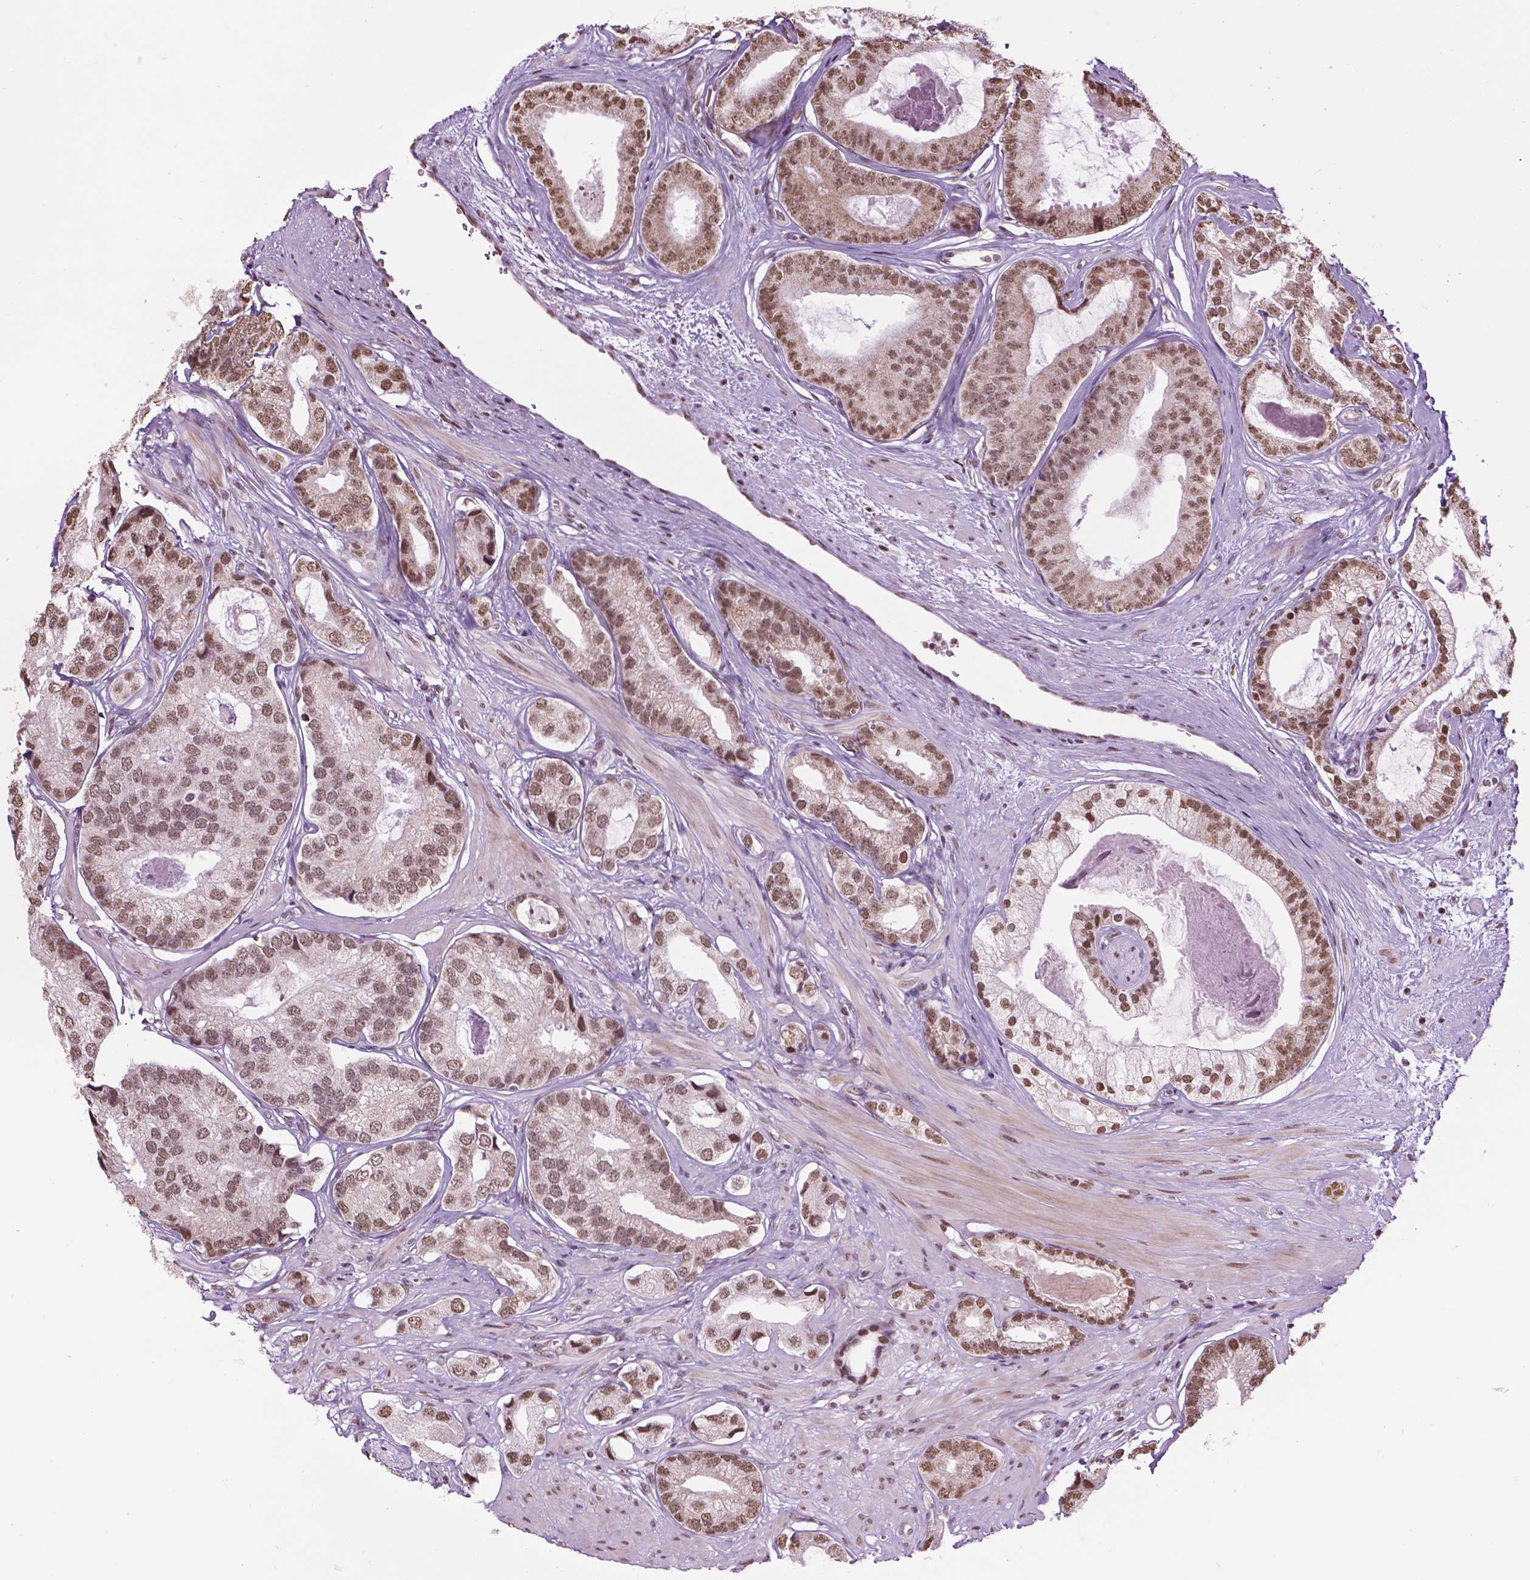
{"staining": {"intensity": "moderate", "quantity": ">75%", "location": "nuclear"}, "tissue": "prostate cancer", "cell_type": "Tumor cells", "image_type": "cancer", "snomed": [{"axis": "morphology", "description": "Adenocarcinoma, Low grade"}, {"axis": "topography", "description": "Prostate"}], "caption": "A high-resolution histopathology image shows immunohistochemistry (IHC) staining of prostate cancer (low-grade adenocarcinoma), which reveals moderate nuclear expression in about >75% of tumor cells. (DAB (3,3'-diaminobenzidine) IHC, brown staining for protein, blue staining for nuclei).", "gene": "COL23A1", "patient": {"sex": "male", "age": 61}}